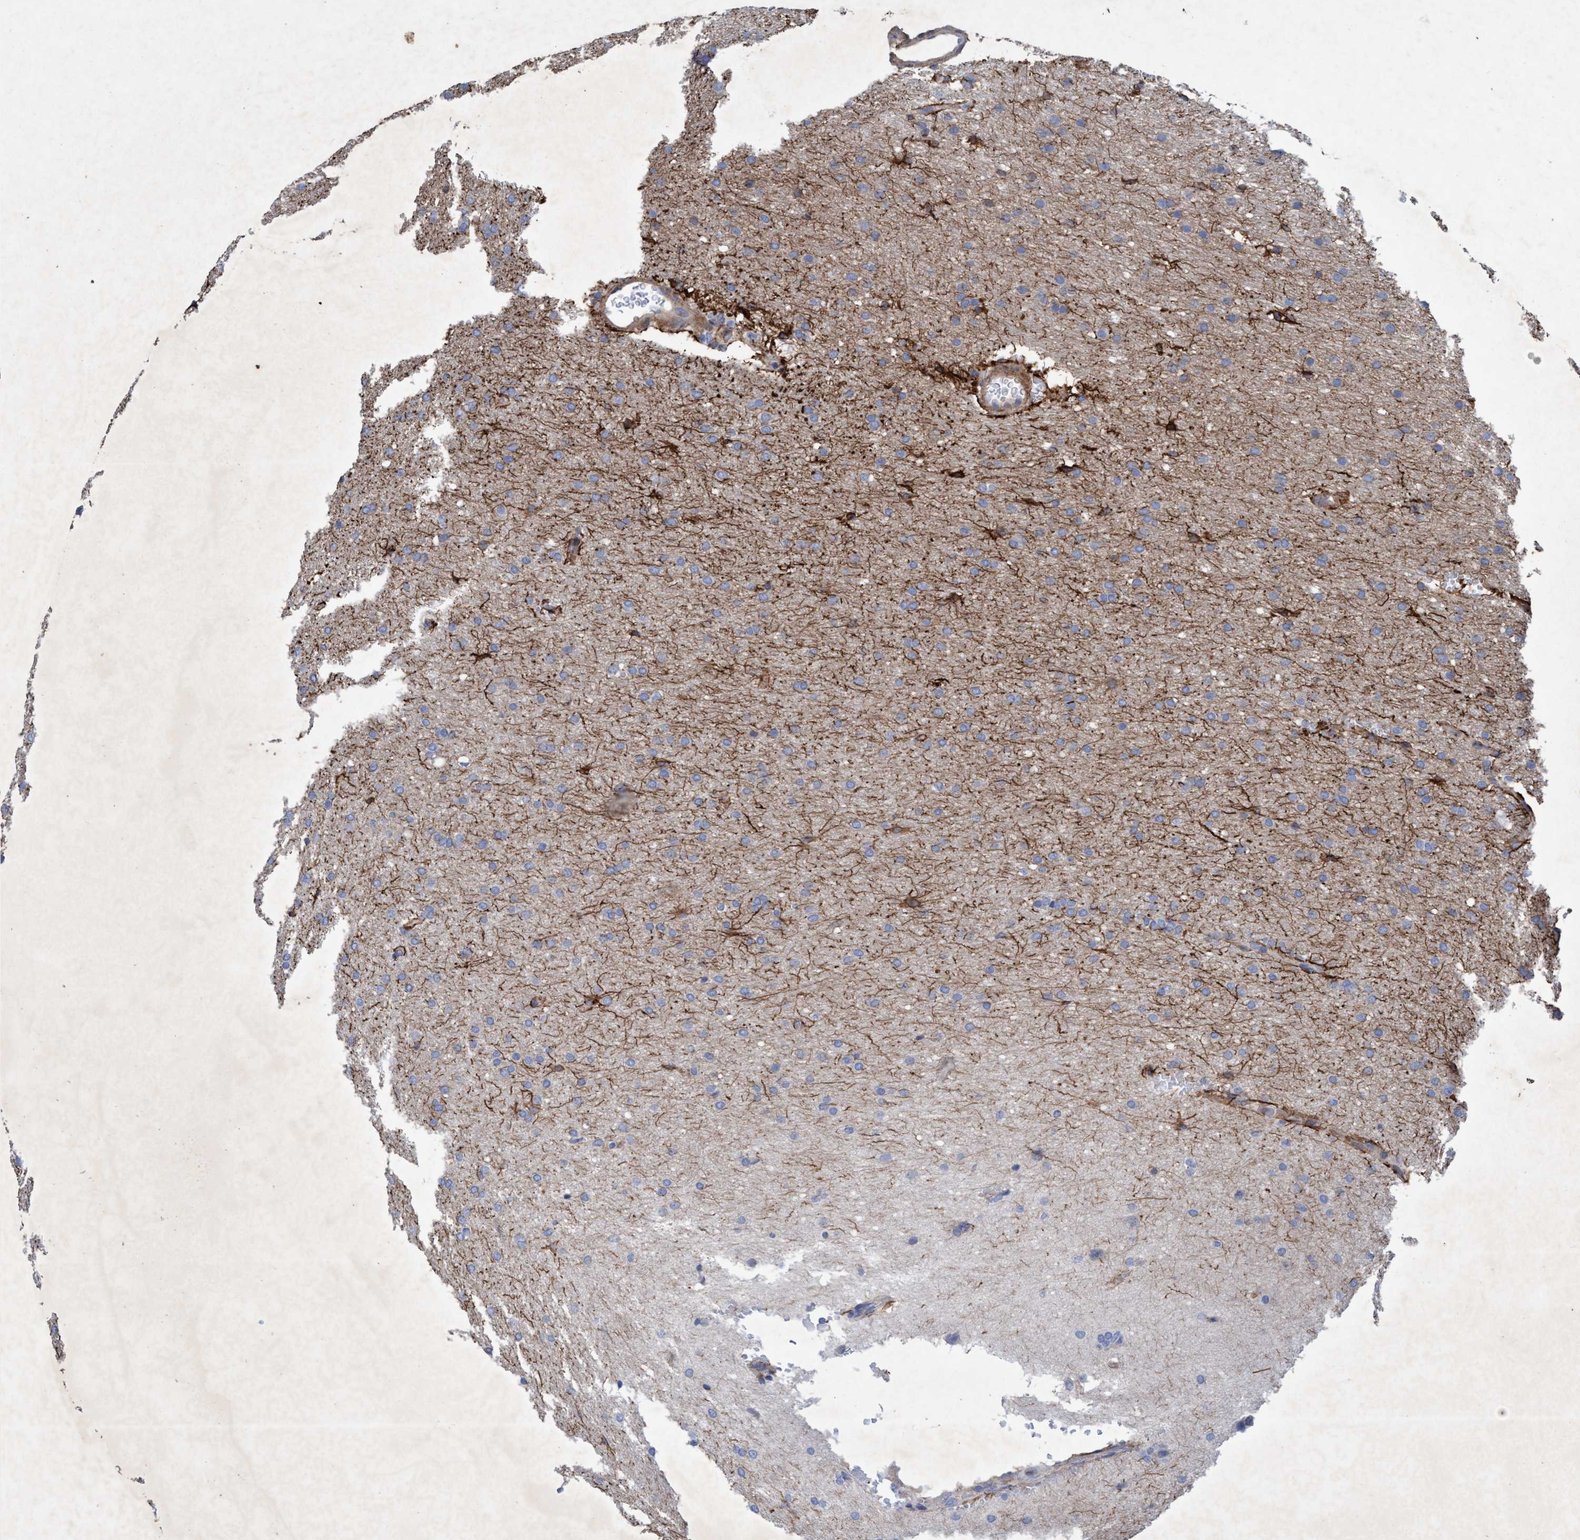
{"staining": {"intensity": "weak", "quantity": "<25%", "location": "cytoplasmic/membranous"}, "tissue": "glioma", "cell_type": "Tumor cells", "image_type": "cancer", "snomed": [{"axis": "morphology", "description": "Glioma, malignant, Low grade"}, {"axis": "topography", "description": "Brain"}], "caption": "Micrograph shows no significant protein expression in tumor cells of malignant low-grade glioma.", "gene": "GULP1", "patient": {"sex": "female", "age": 37}}